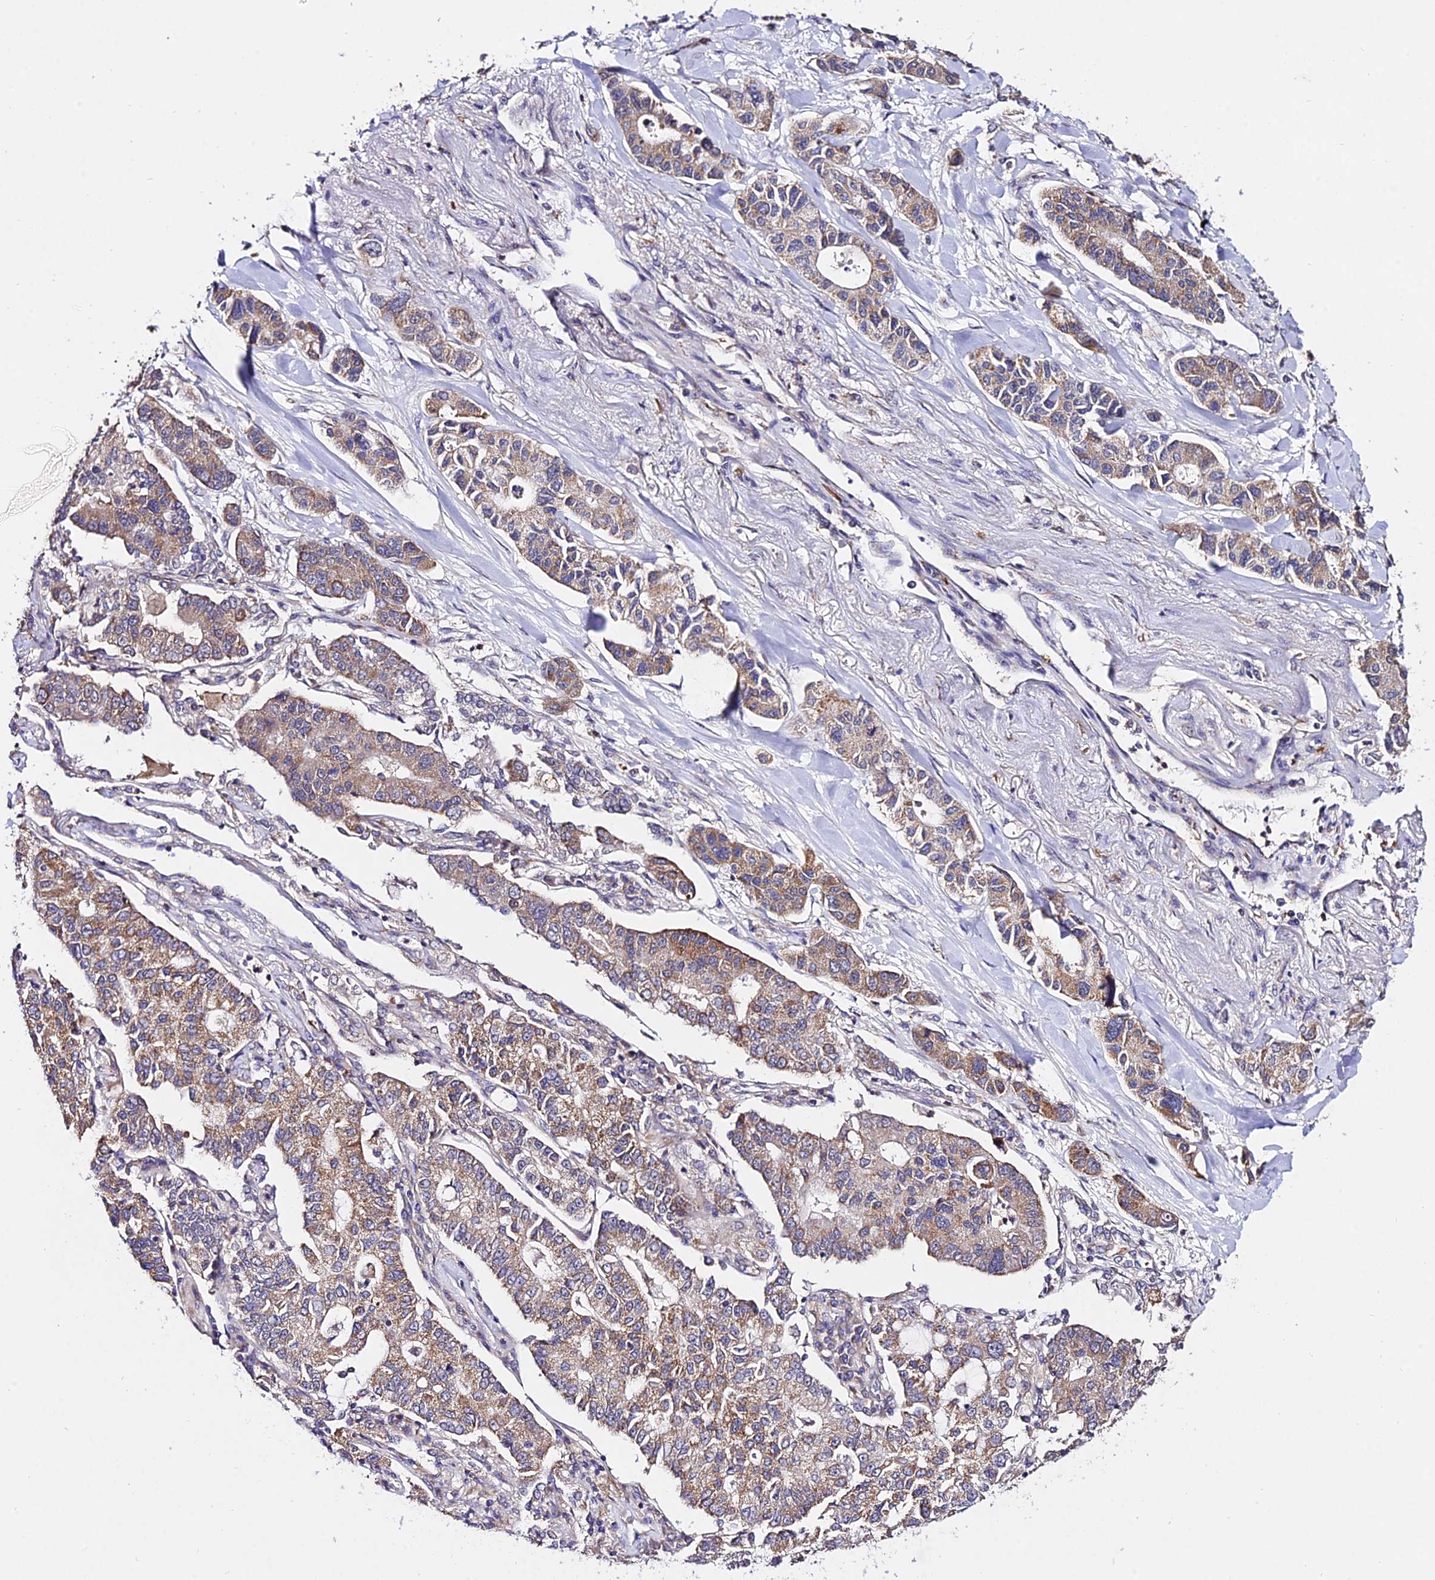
{"staining": {"intensity": "moderate", "quantity": ">75%", "location": "cytoplasmic/membranous"}, "tissue": "lung cancer", "cell_type": "Tumor cells", "image_type": "cancer", "snomed": [{"axis": "morphology", "description": "Adenocarcinoma, NOS"}, {"axis": "topography", "description": "Lung"}], "caption": "This histopathology image reveals IHC staining of lung cancer, with medium moderate cytoplasmic/membranous positivity in about >75% of tumor cells.", "gene": "WDR5B", "patient": {"sex": "male", "age": 49}}